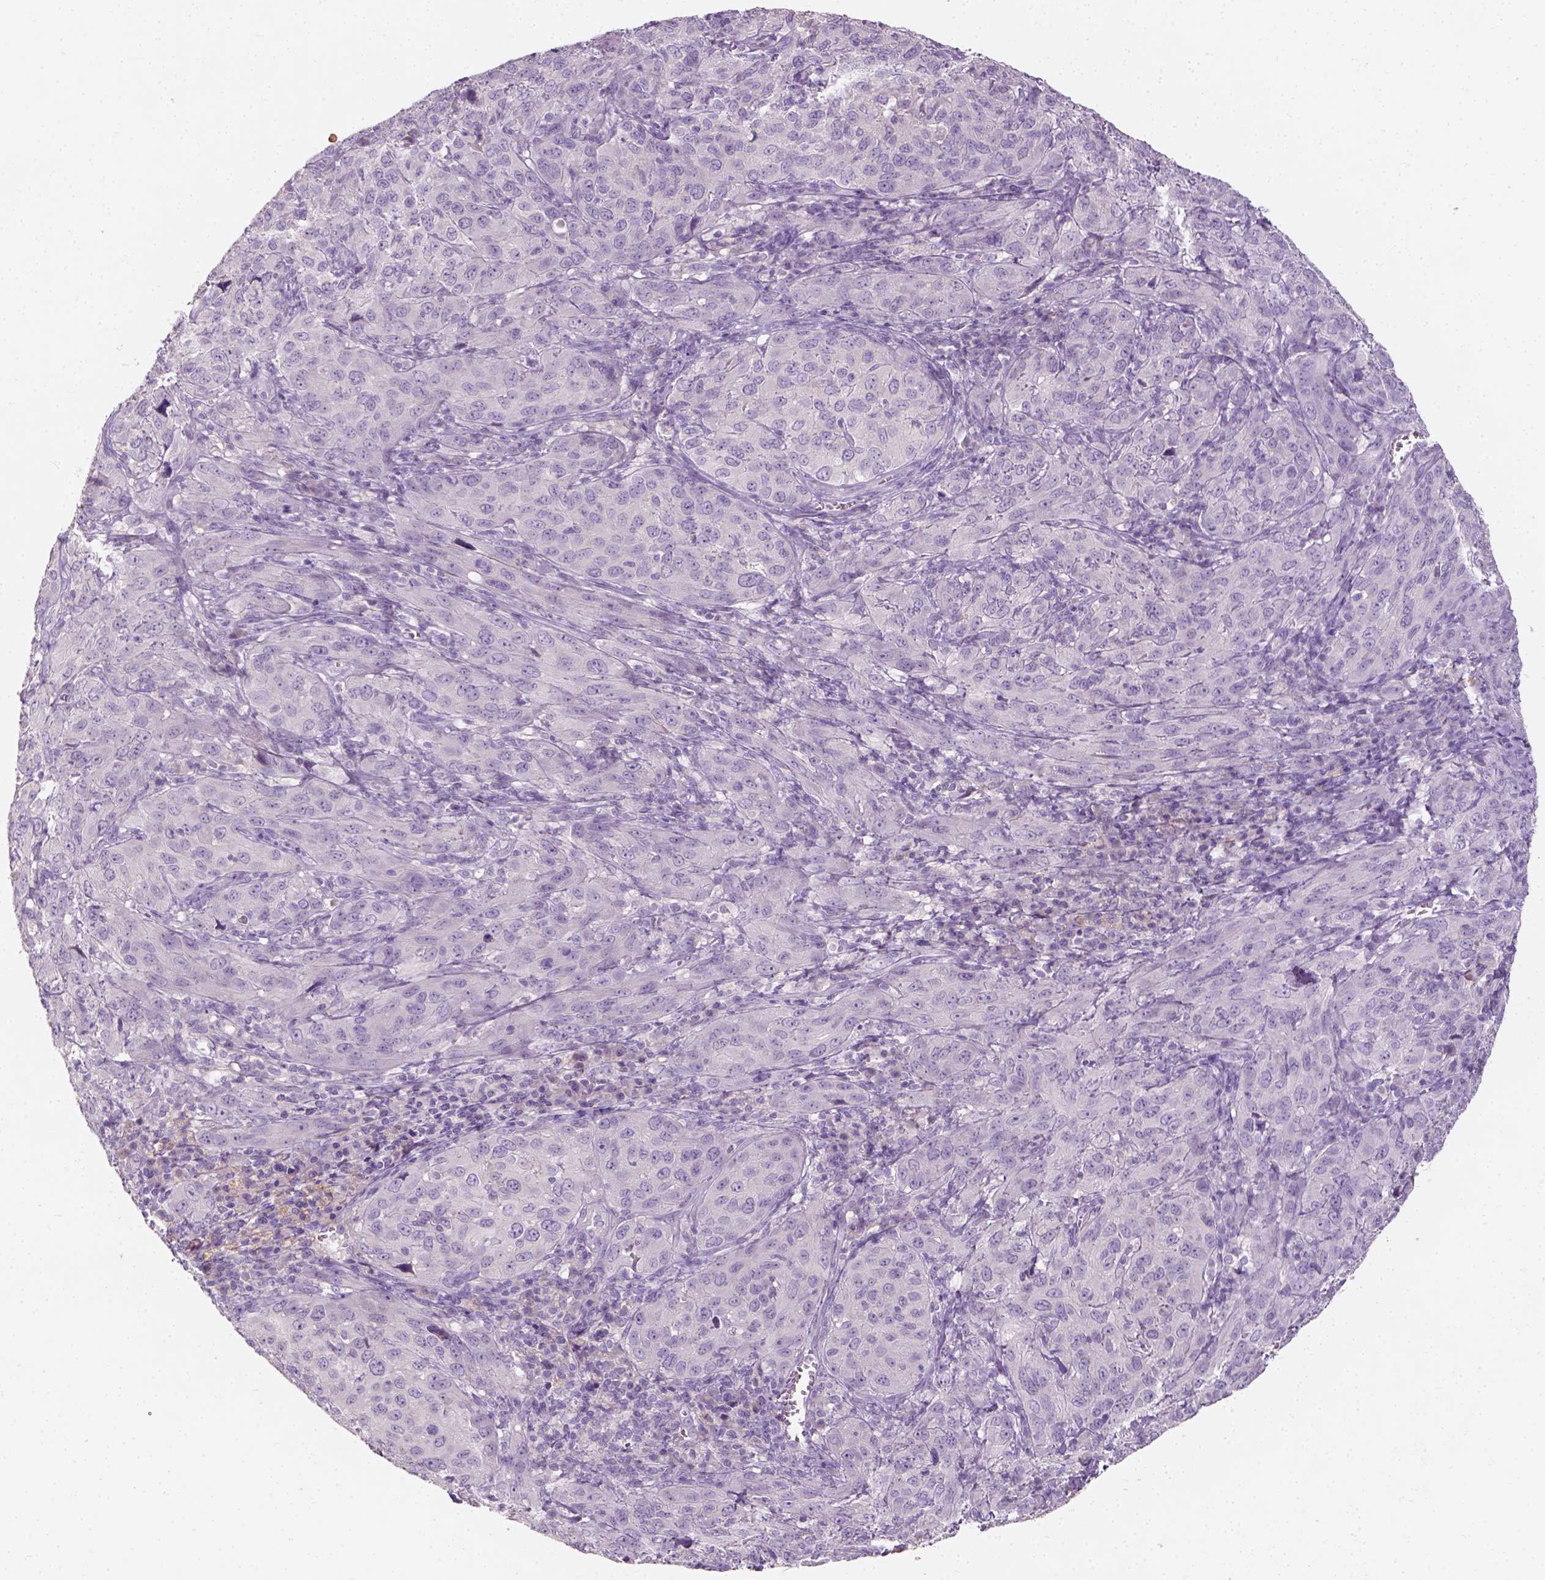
{"staining": {"intensity": "negative", "quantity": "none", "location": "none"}, "tissue": "cervical cancer", "cell_type": "Tumor cells", "image_type": "cancer", "snomed": [{"axis": "morphology", "description": "Normal tissue, NOS"}, {"axis": "morphology", "description": "Squamous cell carcinoma, NOS"}, {"axis": "topography", "description": "Cervix"}], "caption": "DAB (3,3'-diaminobenzidine) immunohistochemical staining of human cervical cancer (squamous cell carcinoma) demonstrates no significant positivity in tumor cells. (DAB immunohistochemistry (IHC) visualized using brightfield microscopy, high magnification).", "gene": "DHCR24", "patient": {"sex": "female", "age": 51}}